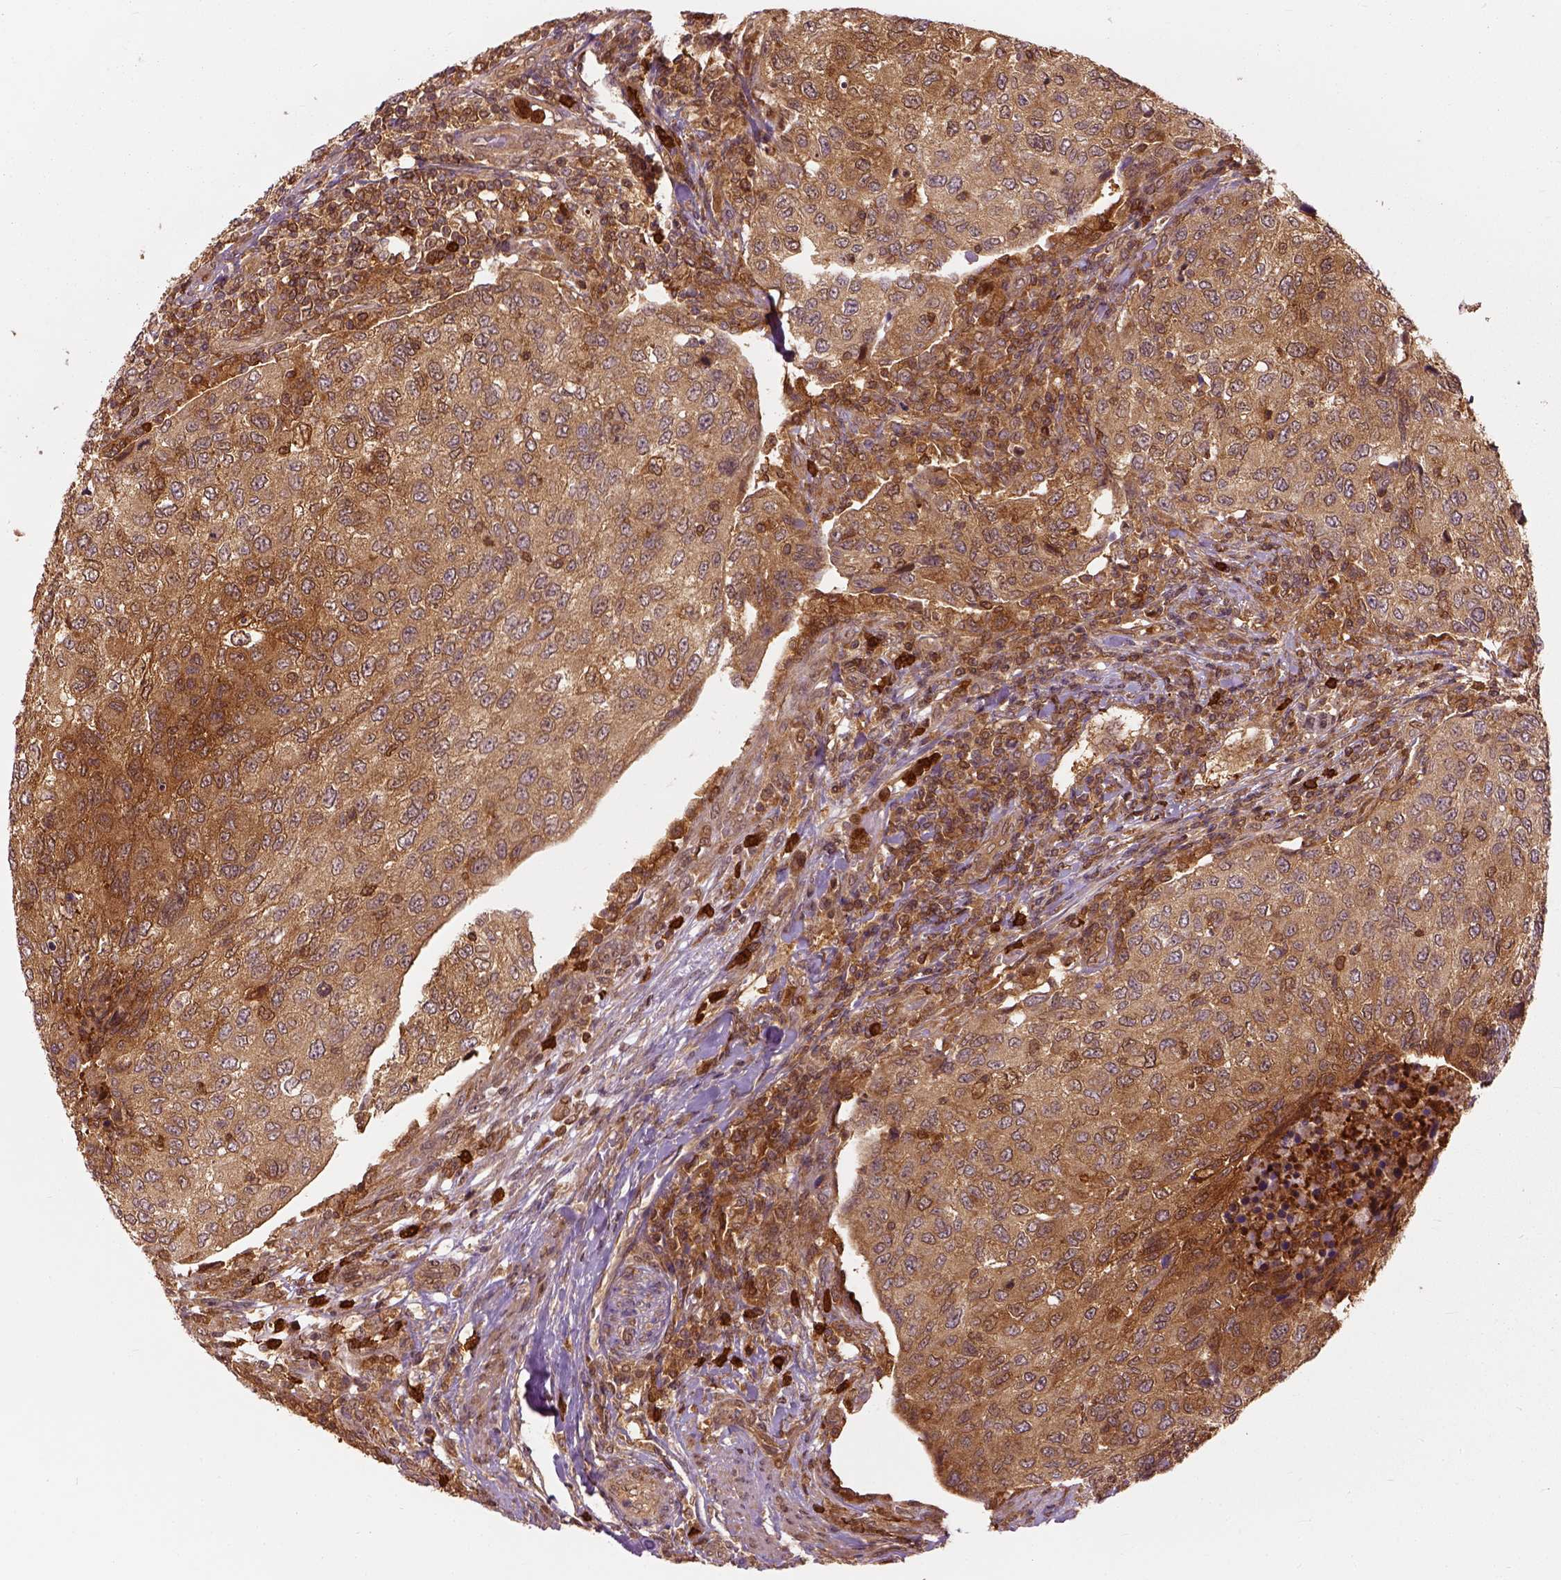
{"staining": {"intensity": "moderate", "quantity": ">75%", "location": "cytoplasmic/membranous"}, "tissue": "urothelial cancer", "cell_type": "Tumor cells", "image_type": "cancer", "snomed": [{"axis": "morphology", "description": "Urothelial carcinoma, High grade"}, {"axis": "topography", "description": "Urinary bladder"}], "caption": "A high-resolution micrograph shows immunohistochemistry staining of high-grade urothelial carcinoma, which reveals moderate cytoplasmic/membranous positivity in approximately >75% of tumor cells.", "gene": "GPI", "patient": {"sex": "female", "age": 78}}